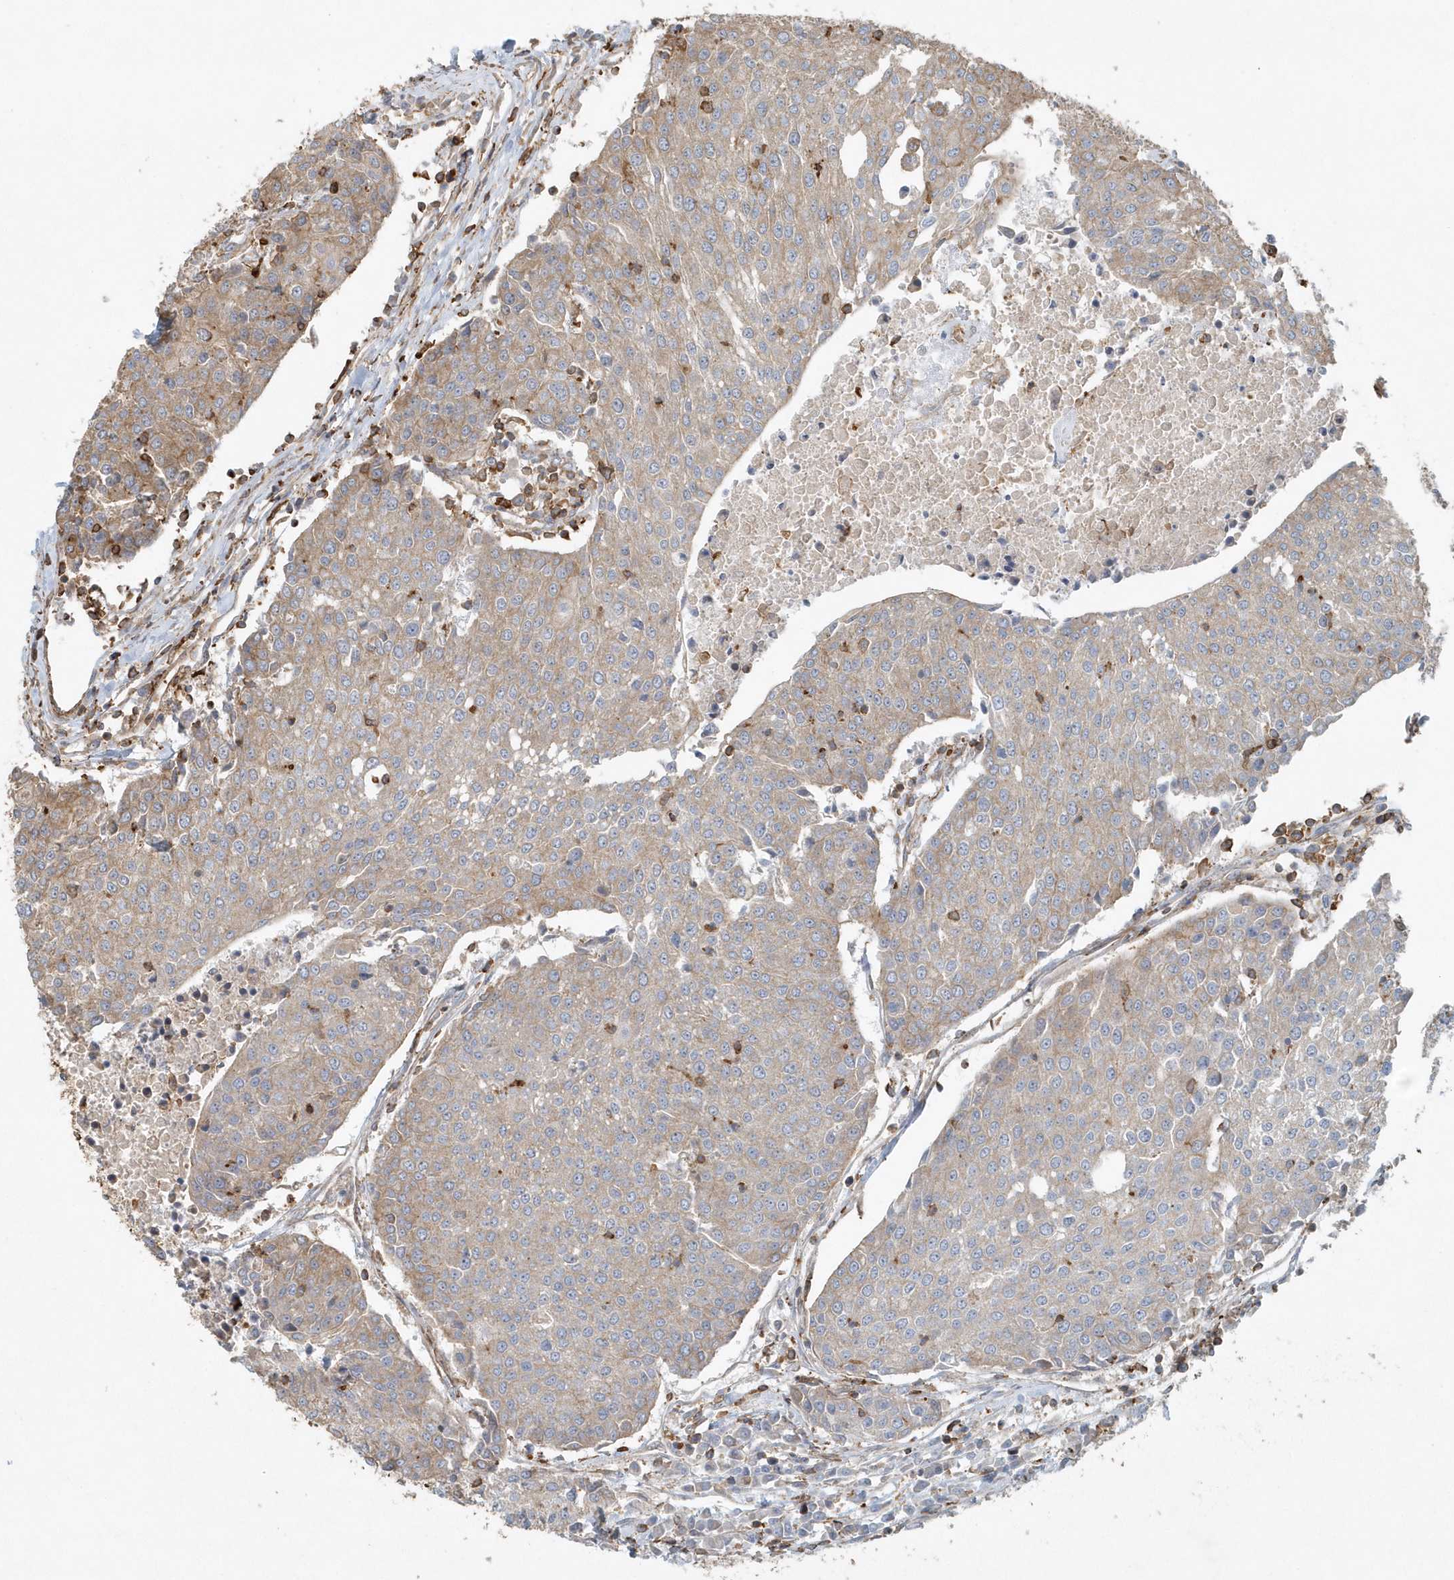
{"staining": {"intensity": "weak", "quantity": "25%-75%", "location": "cytoplasmic/membranous"}, "tissue": "urothelial cancer", "cell_type": "Tumor cells", "image_type": "cancer", "snomed": [{"axis": "morphology", "description": "Urothelial carcinoma, High grade"}, {"axis": "topography", "description": "Urinary bladder"}], "caption": "High-power microscopy captured an immunohistochemistry image of urothelial cancer, revealing weak cytoplasmic/membranous expression in about 25%-75% of tumor cells. (DAB = brown stain, brightfield microscopy at high magnification).", "gene": "MMUT", "patient": {"sex": "female", "age": 85}}